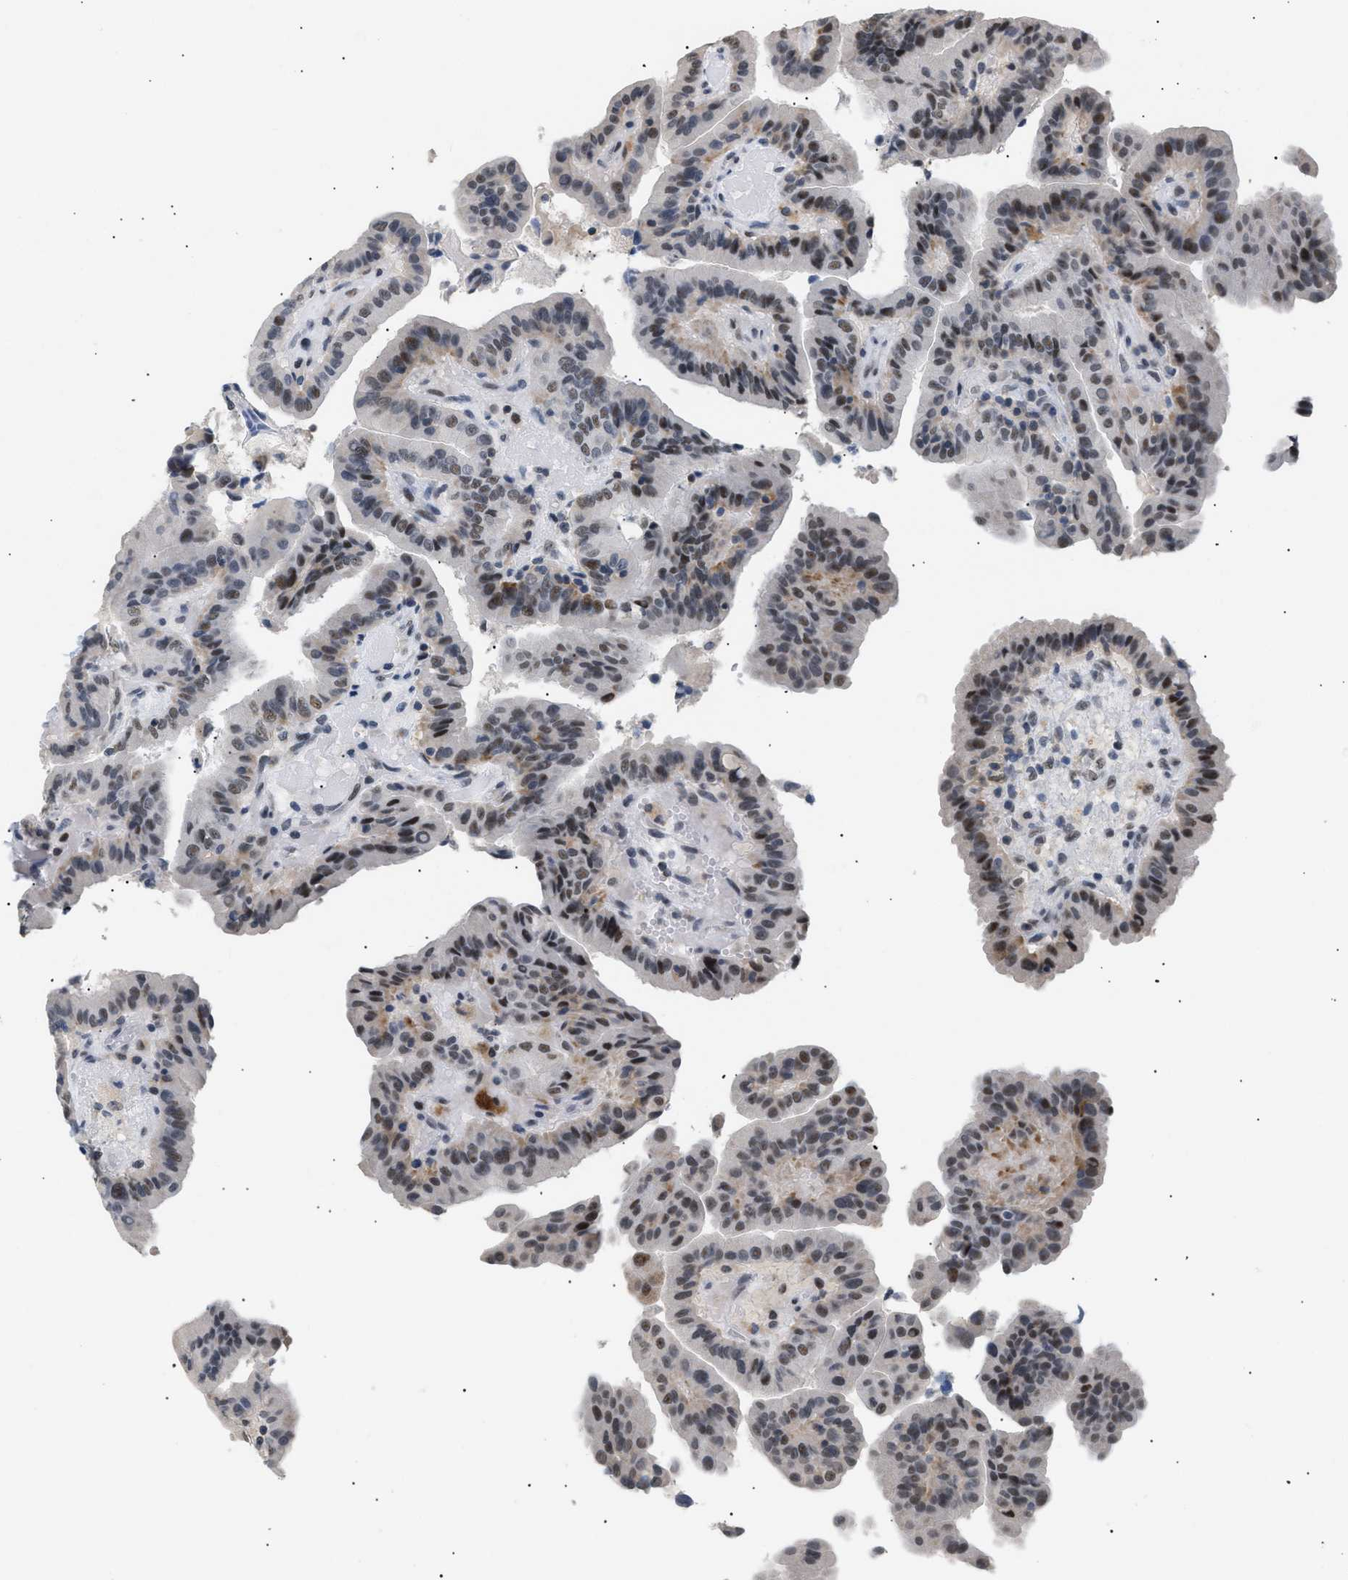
{"staining": {"intensity": "moderate", "quantity": "25%-75%", "location": "nuclear"}, "tissue": "thyroid cancer", "cell_type": "Tumor cells", "image_type": "cancer", "snomed": [{"axis": "morphology", "description": "Papillary adenocarcinoma, NOS"}, {"axis": "topography", "description": "Thyroid gland"}], "caption": "The histopathology image displays staining of papillary adenocarcinoma (thyroid), revealing moderate nuclear protein staining (brown color) within tumor cells. (DAB = brown stain, brightfield microscopy at high magnification).", "gene": "KCNC3", "patient": {"sex": "male", "age": 33}}